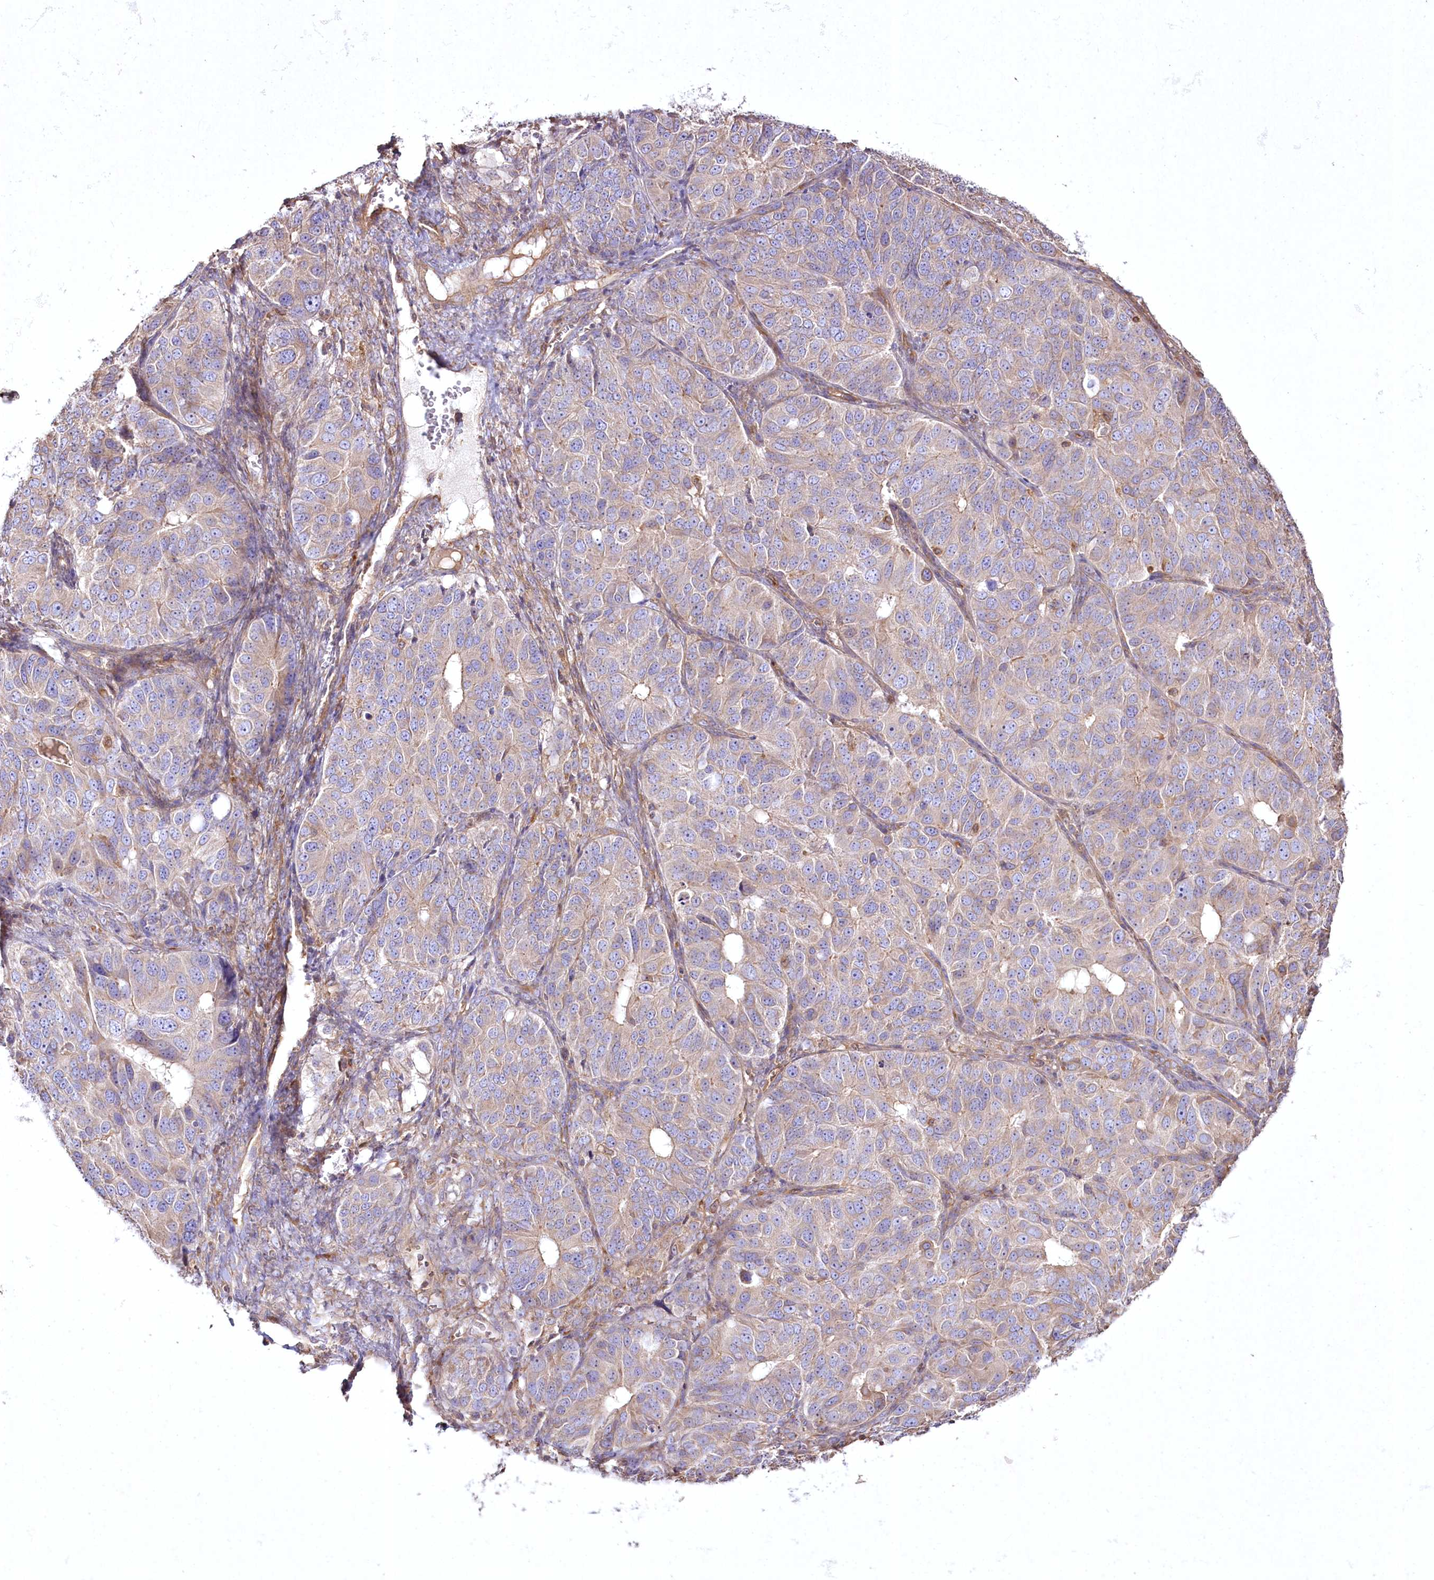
{"staining": {"intensity": "weak", "quantity": ">75%", "location": "cytoplasmic/membranous"}, "tissue": "ovarian cancer", "cell_type": "Tumor cells", "image_type": "cancer", "snomed": [{"axis": "morphology", "description": "Carcinoma, endometroid"}, {"axis": "topography", "description": "Ovary"}], "caption": "An immunohistochemistry photomicrograph of neoplastic tissue is shown. Protein staining in brown shows weak cytoplasmic/membranous positivity in ovarian cancer within tumor cells. (Brightfield microscopy of DAB IHC at high magnification).", "gene": "SH3TC1", "patient": {"sex": "female", "age": 51}}